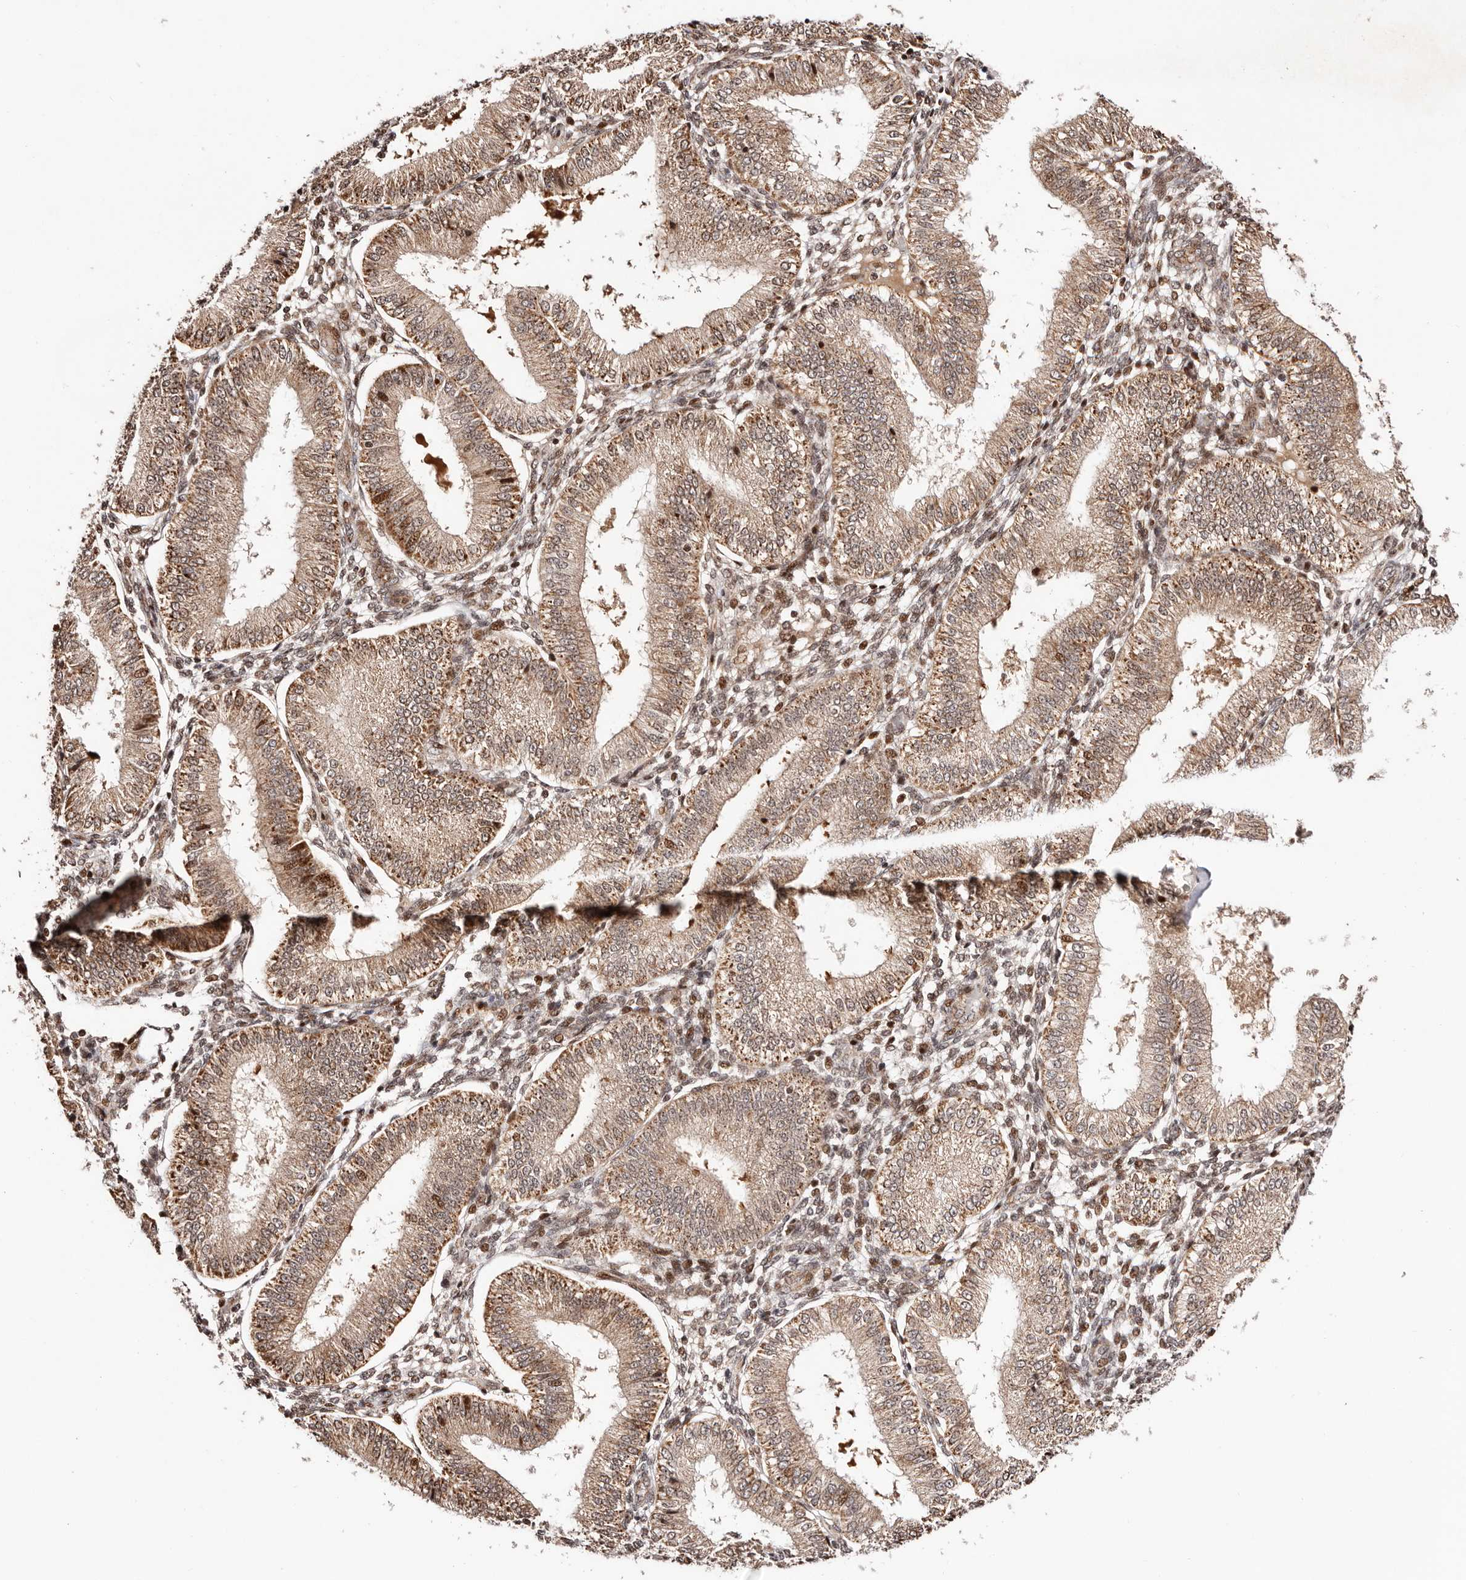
{"staining": {"intensity": "moderate", "quantity": "25%-75%", "location": "cytoplasmic/membranous,nuclear"}, "tissue": "endometrium", "cell_type": "Cells in endometrial stroma", "image_type": "normal", "snomed": [{"axis": "morphology", "description": "Normal tissue, NOS"}, {"axis": "topography", "description": "Endometrium"}], "caption": "Endometrium stained with DAB immunohistochemistry displays medium levels of moderate cytoplasmic/membranous,nuclear expression in about 25%-75% of cells in endometrial stroma.", "gene": "HIVEP3", "patient": {"sex": "female", "age": 39}}